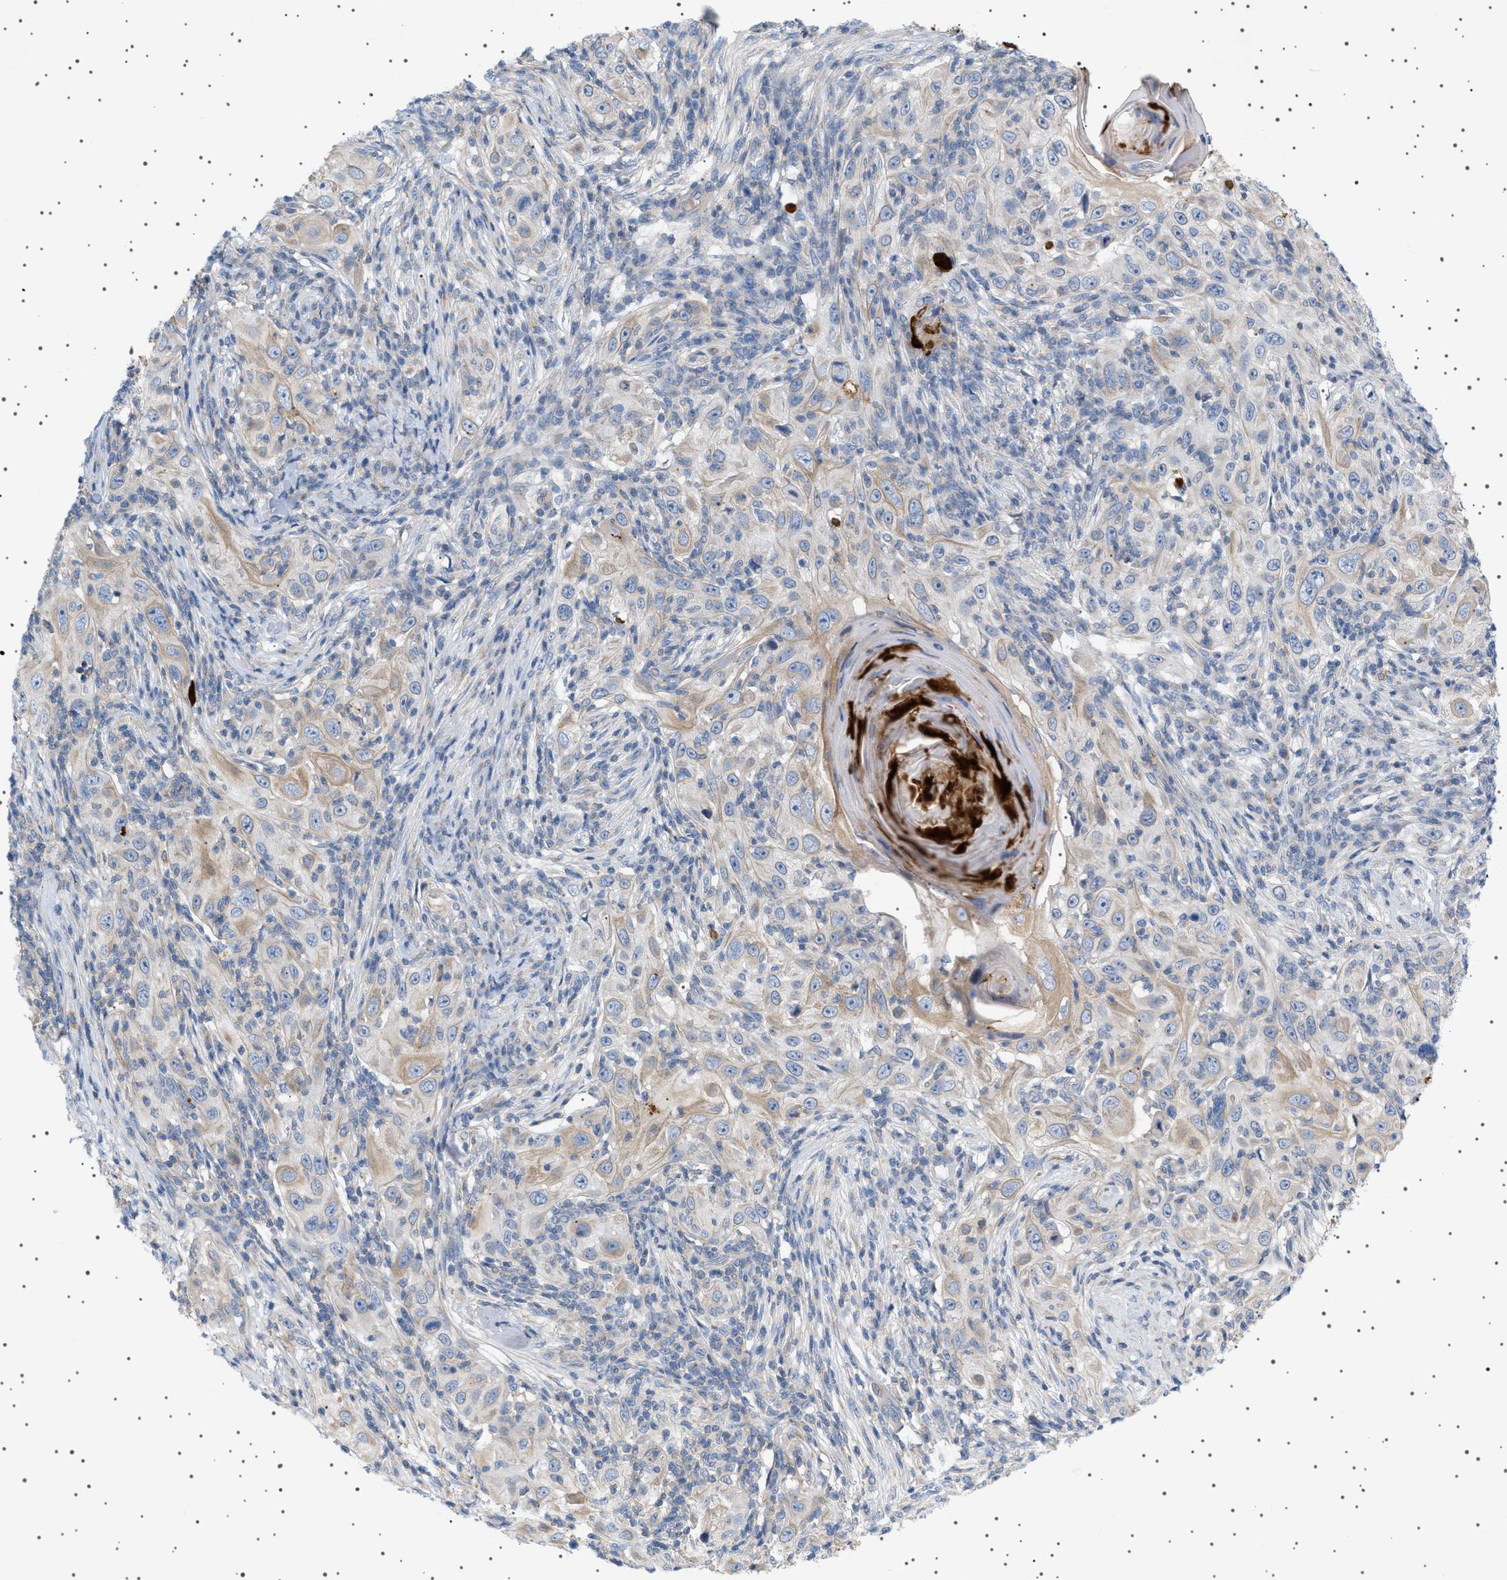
{"staining": {"intensity": "weak", "quantity": "<25%", "location": "cytoplasmic/membranous"}, "tissue": "skin cancer", "cell_type": "Tumor cells", "image_type": "cancer", "snomed": [{"axis": "morphology", "description": "Squamous cell carcinoma, NOS"}, {"axis": "topography", "description": "Skin"}], "caption": "A histopathology image of skin cancer stained for a protein displays no brown staining in tumor cells. The staining is performed using DAB brown chromogen with nuclei counter-stained in using hematoxylin.", "gene": "ADCY10", "patient": {"sex": "female", "age": 88}}